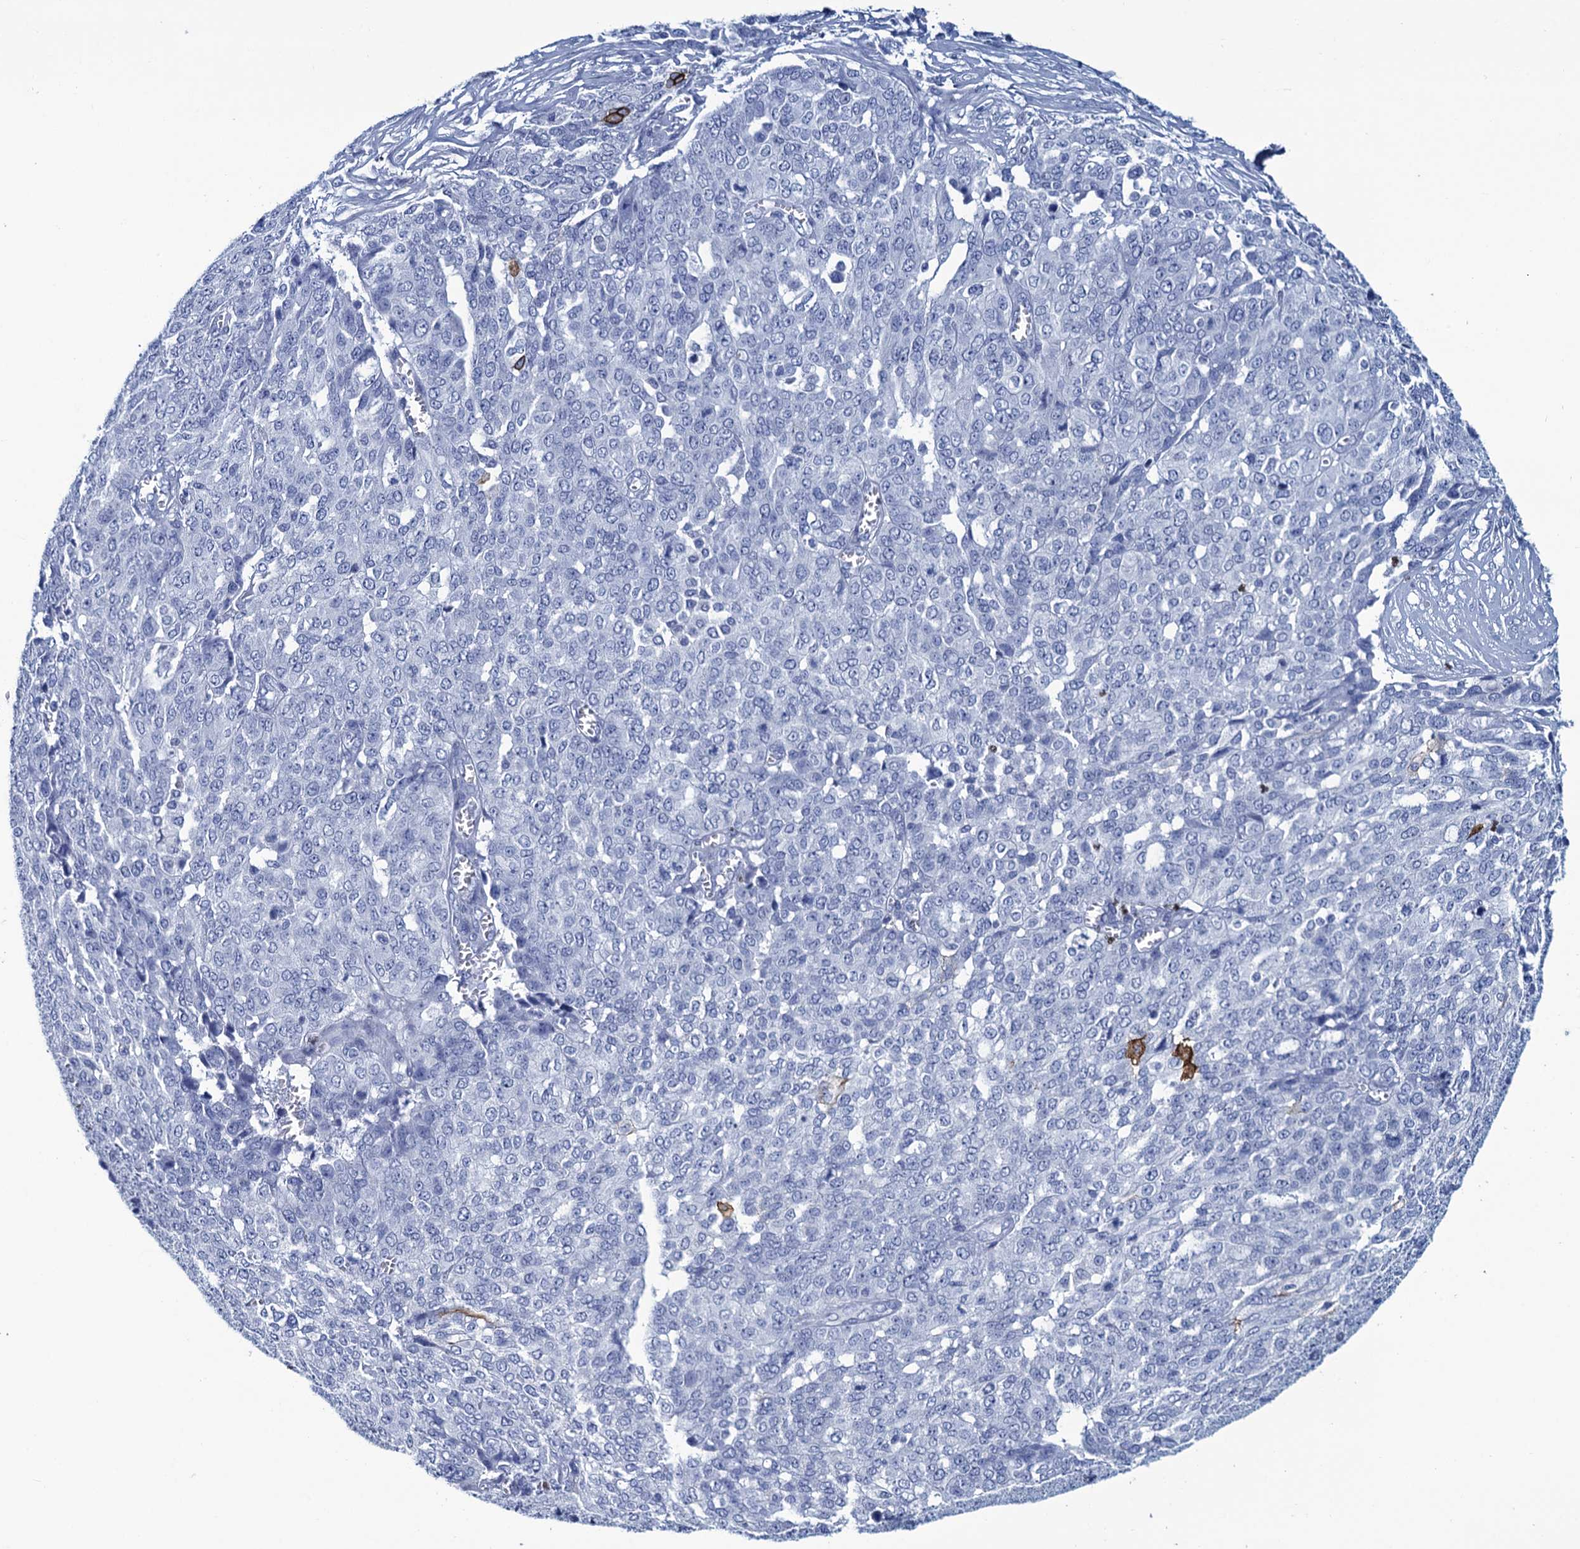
{"staining": {"intensity": "negative", "quantity": "none", "location": "none"}, "tissue": "ovarian cancer", "cell_type": "Tumor cells", "image_type": "cancer", "snomed": [{"axis": "morphology", "description": "Cystadenocarcinoma, serous, NOS"}, {"axis": "topography", "description": "Soft tissue"}, {"axis": "topography", "description": "Ovary"}], "caption": "A histopathology image of ovarian cancer (serous cystadenocarcinoma) stained for a protein reveals no brown staining in tumor cells.", "gene": "RHCG", "patient": {"sex": "female", "age": 57}}